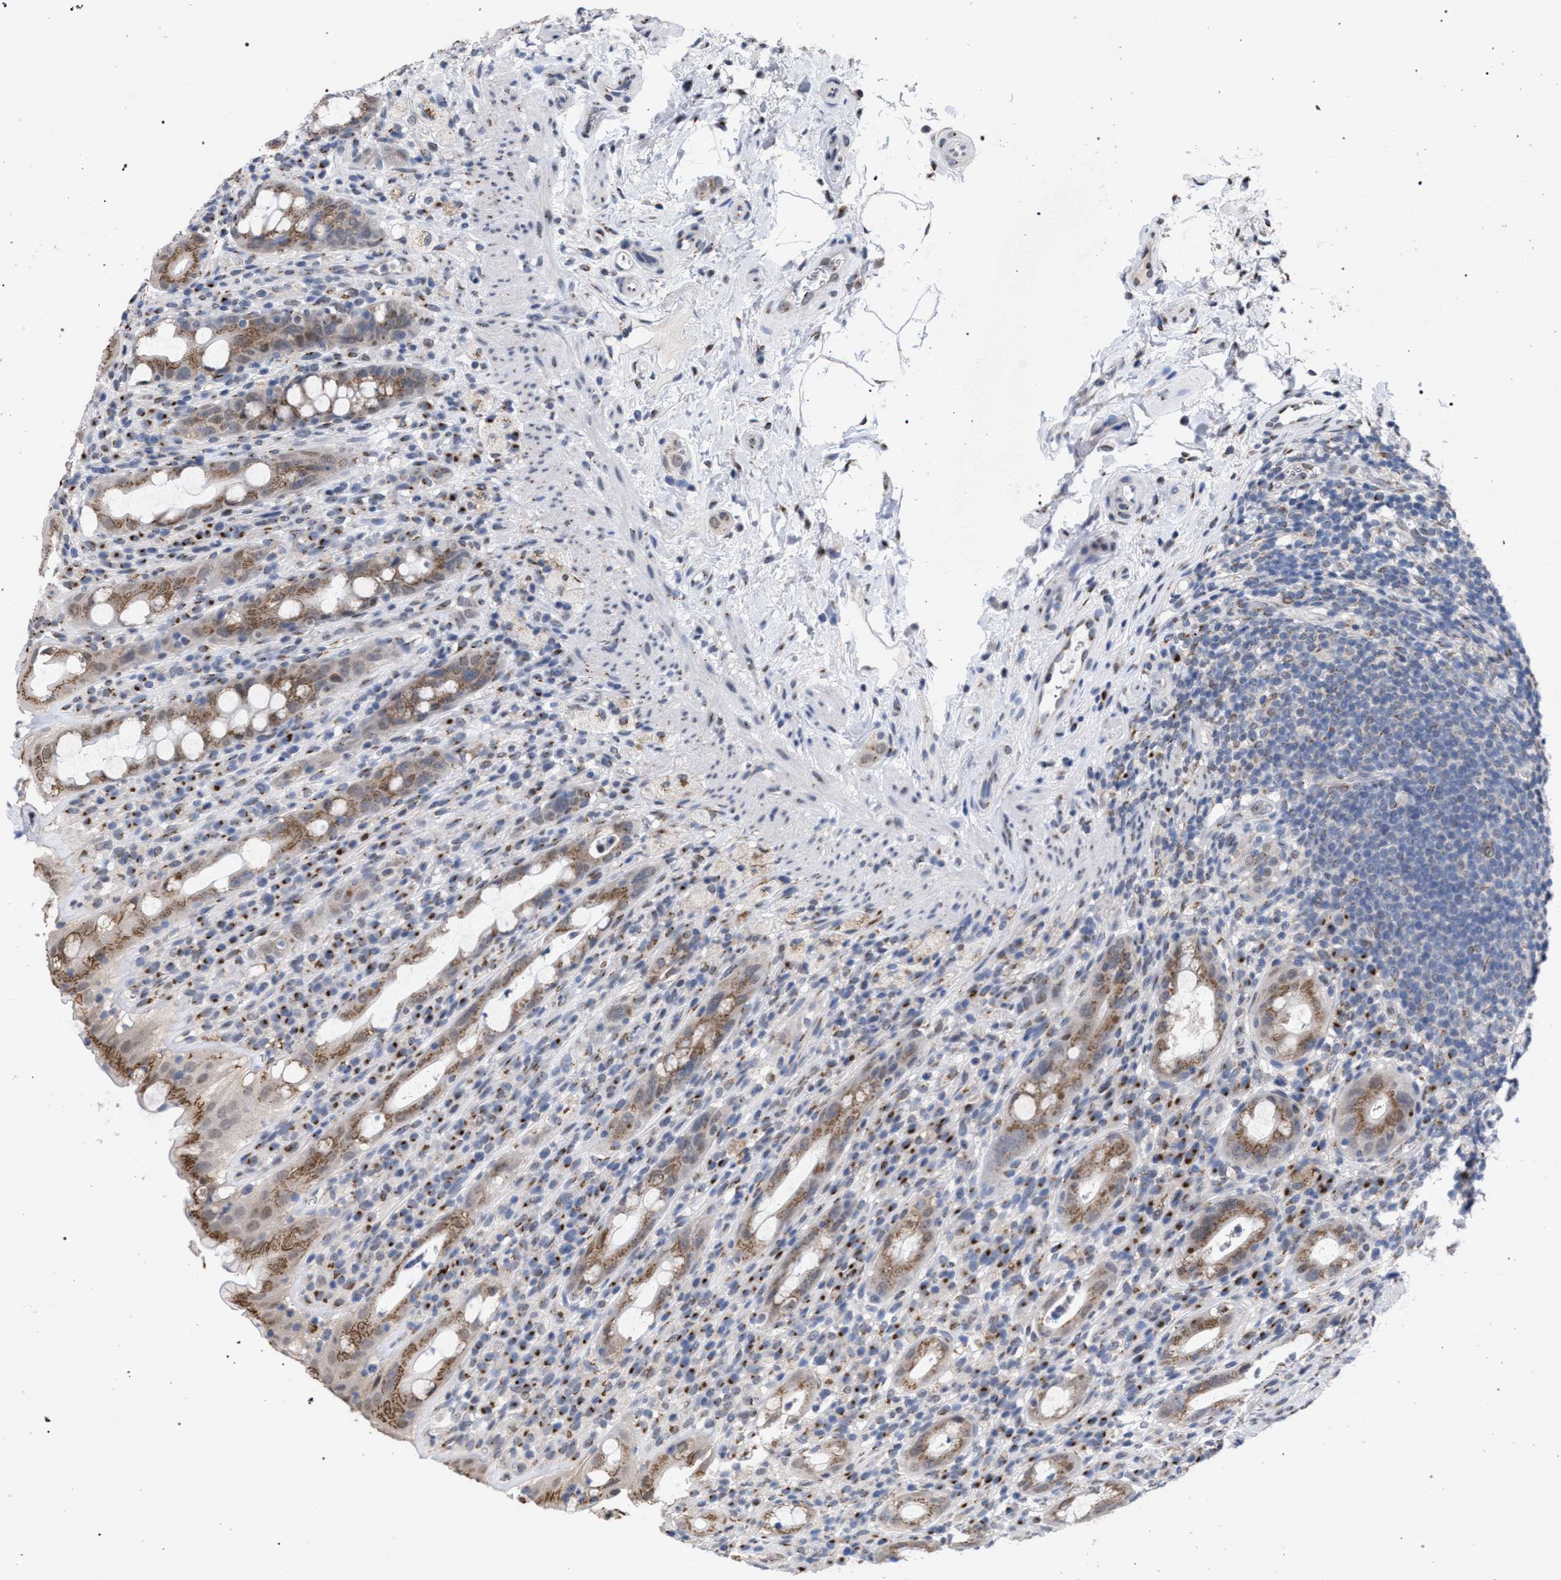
{"staining": {"intensity": "moderate", "quantity": ">75%", "location": "cytoplasmic/membranous"}, "tissue": "rectum", "cell_type": "Glandular cells", "image_type": "normal", "snomed": [{"axis": "morphology", "description": "Normal tissue, NOS"}, {"axis": "topography", "description": "Rectum"}], "caption": "Glandular cells display medium levels of moderate cytoplasmic/membranous positivity in approximately >75% of cells in benign human rectum.", "gene": "GOLGA2", "patient": {"sex": "male", "age": 44}}